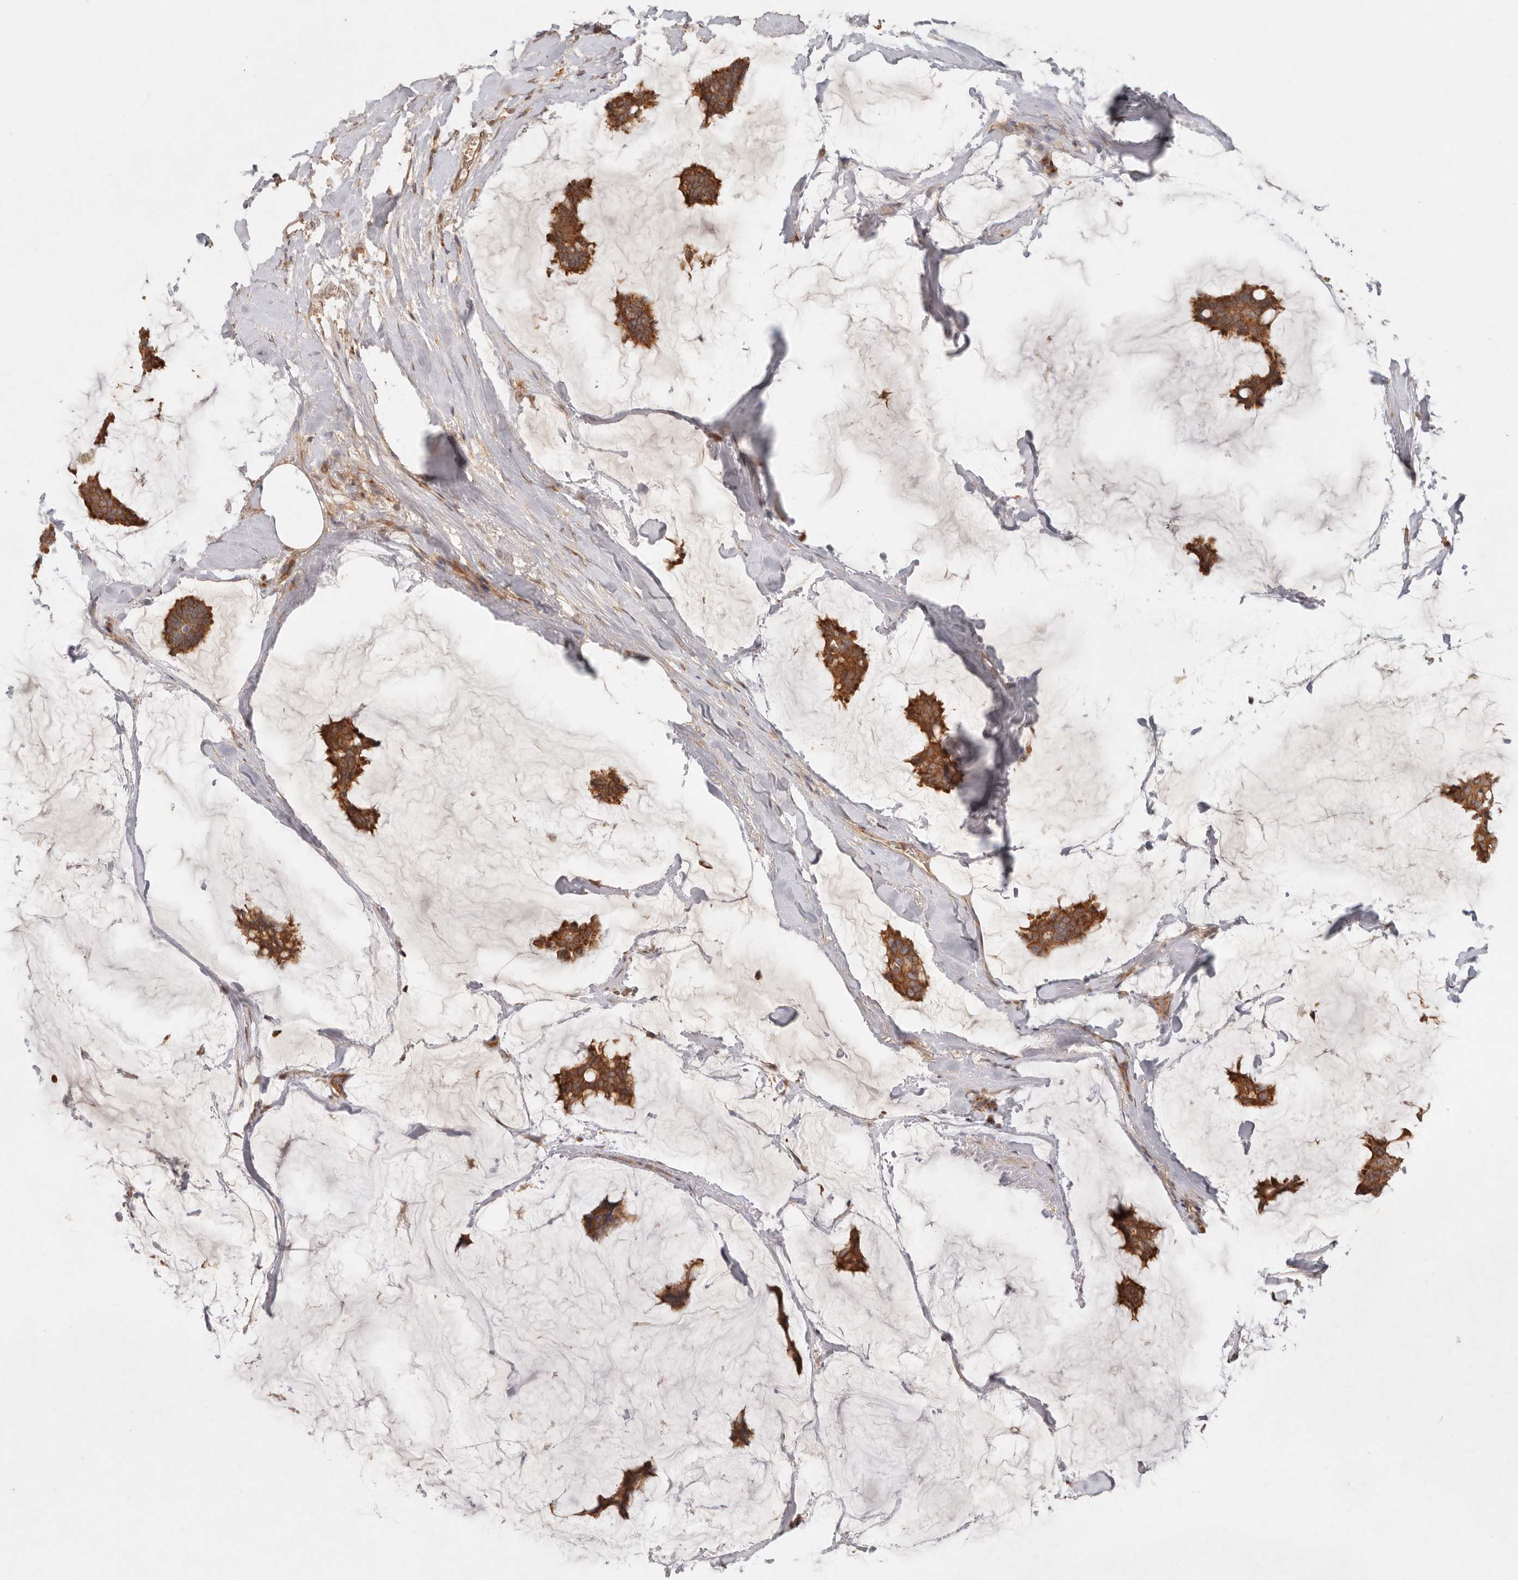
{"staining": {"intensity": "strong", "quantity": ">75%", "location": "cytoplasmic/membranous"}, "tissue": "breast cancer", "cell_type": "Tumor cells", "image_type": "cancer", "snomed": [{"axis": "morphology", "description": "Duct carcinoma"}, {"axis": "topography", "description": "Breast"}], "caption": "A photomicrograph of infiltrating ductal carcinoma (breast) stained for a protein reveals strong cytoplasmic/membranous brown staining in tumor cells.", "gene": "HECTD3", "patient": {"sex": "female", "age": 93}}